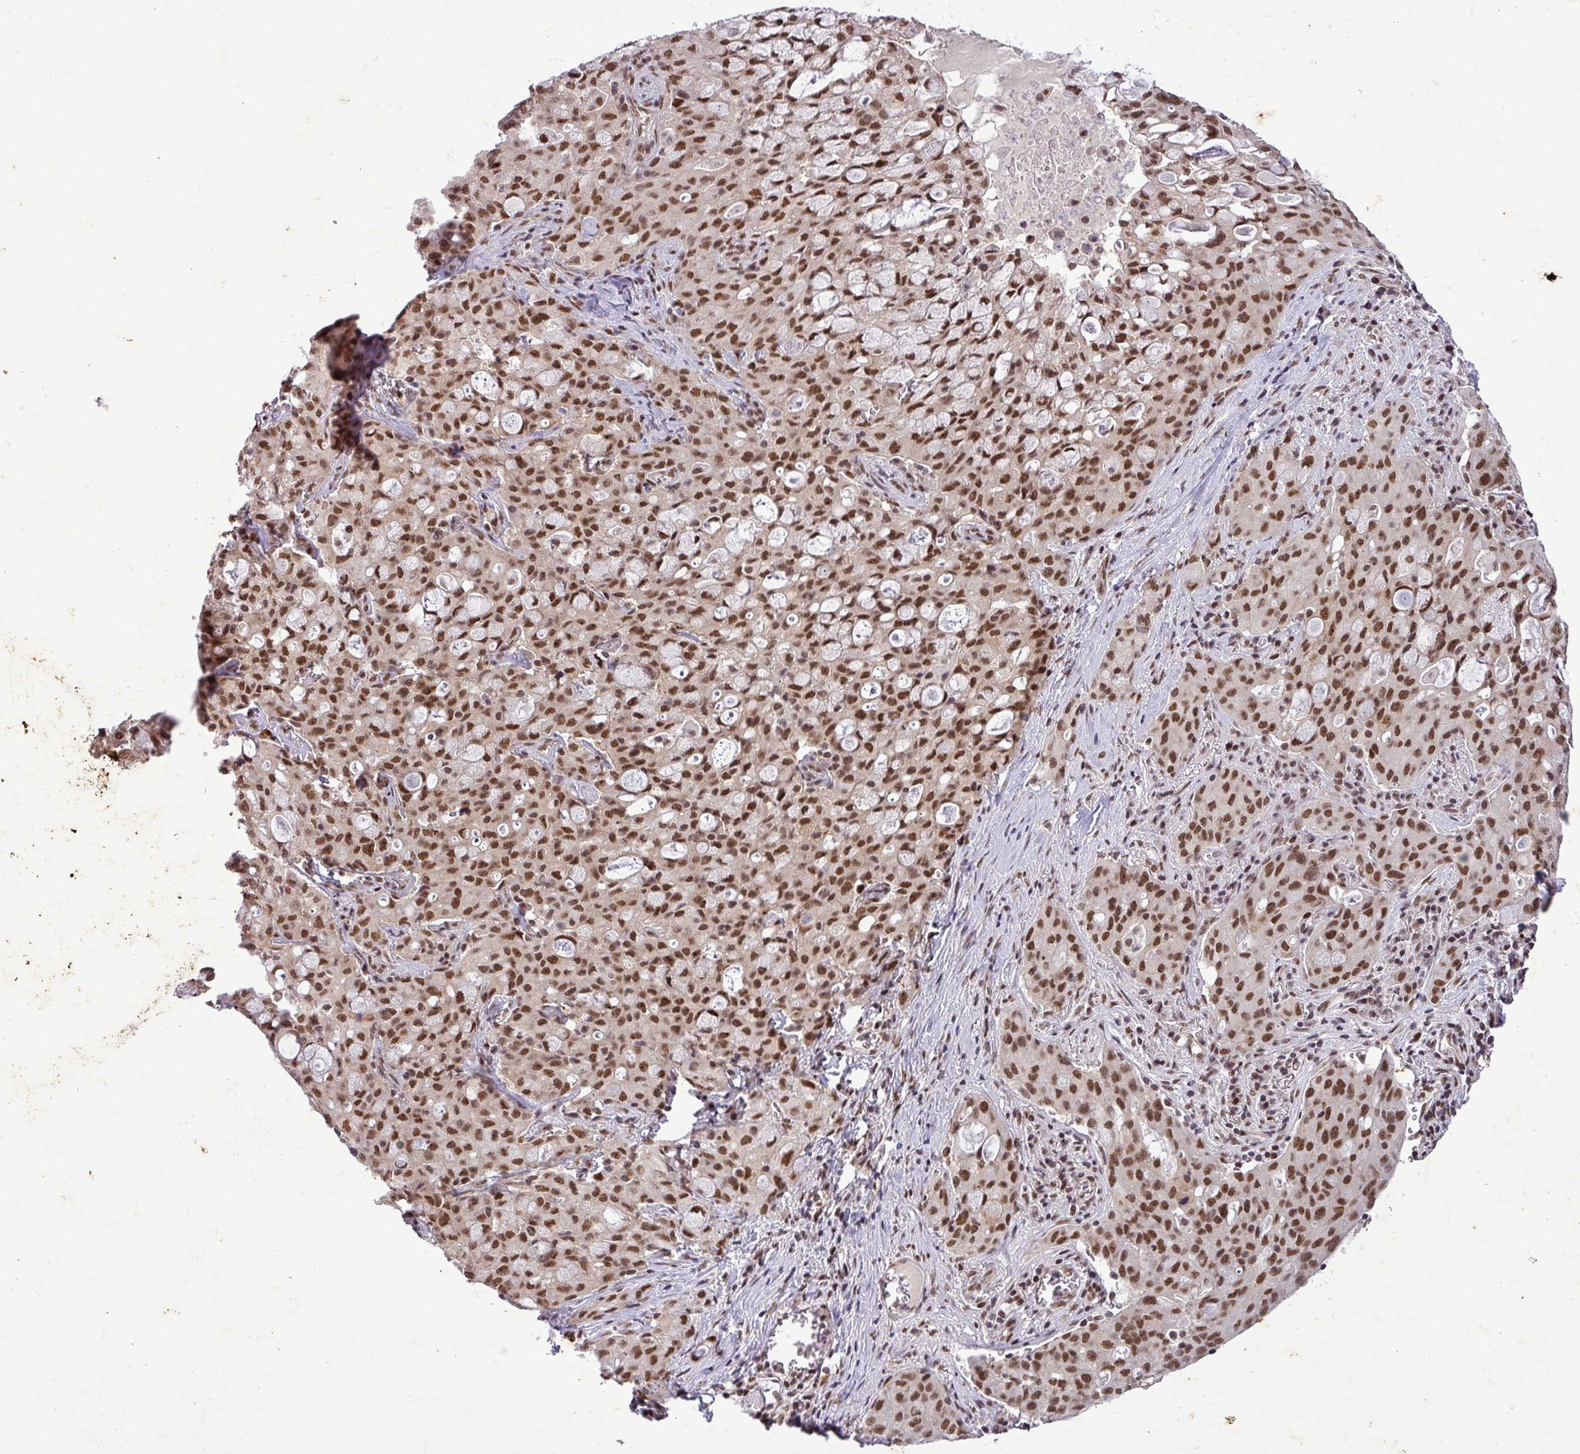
{"staining": {"intensity": "strong", "quantity": ">75%", "location": "nuclear"}, "tissue": "lung cancer", "cell_type": "Tumor cells", "image_type": "cancer", "snomed": [{"axis": "morphology", "description": "Adenocarcinoma, NOS"}, {"axis": "topography", "description": "Lung"}], "caption": "Immunohistochemical staining of human lung adenocarcinoma reveals high levels of strong nuclear protein staining in approximately >75% of tumor cells.", "gene": "SRSF2", "patient": {"sex": "female", "age": 44}}